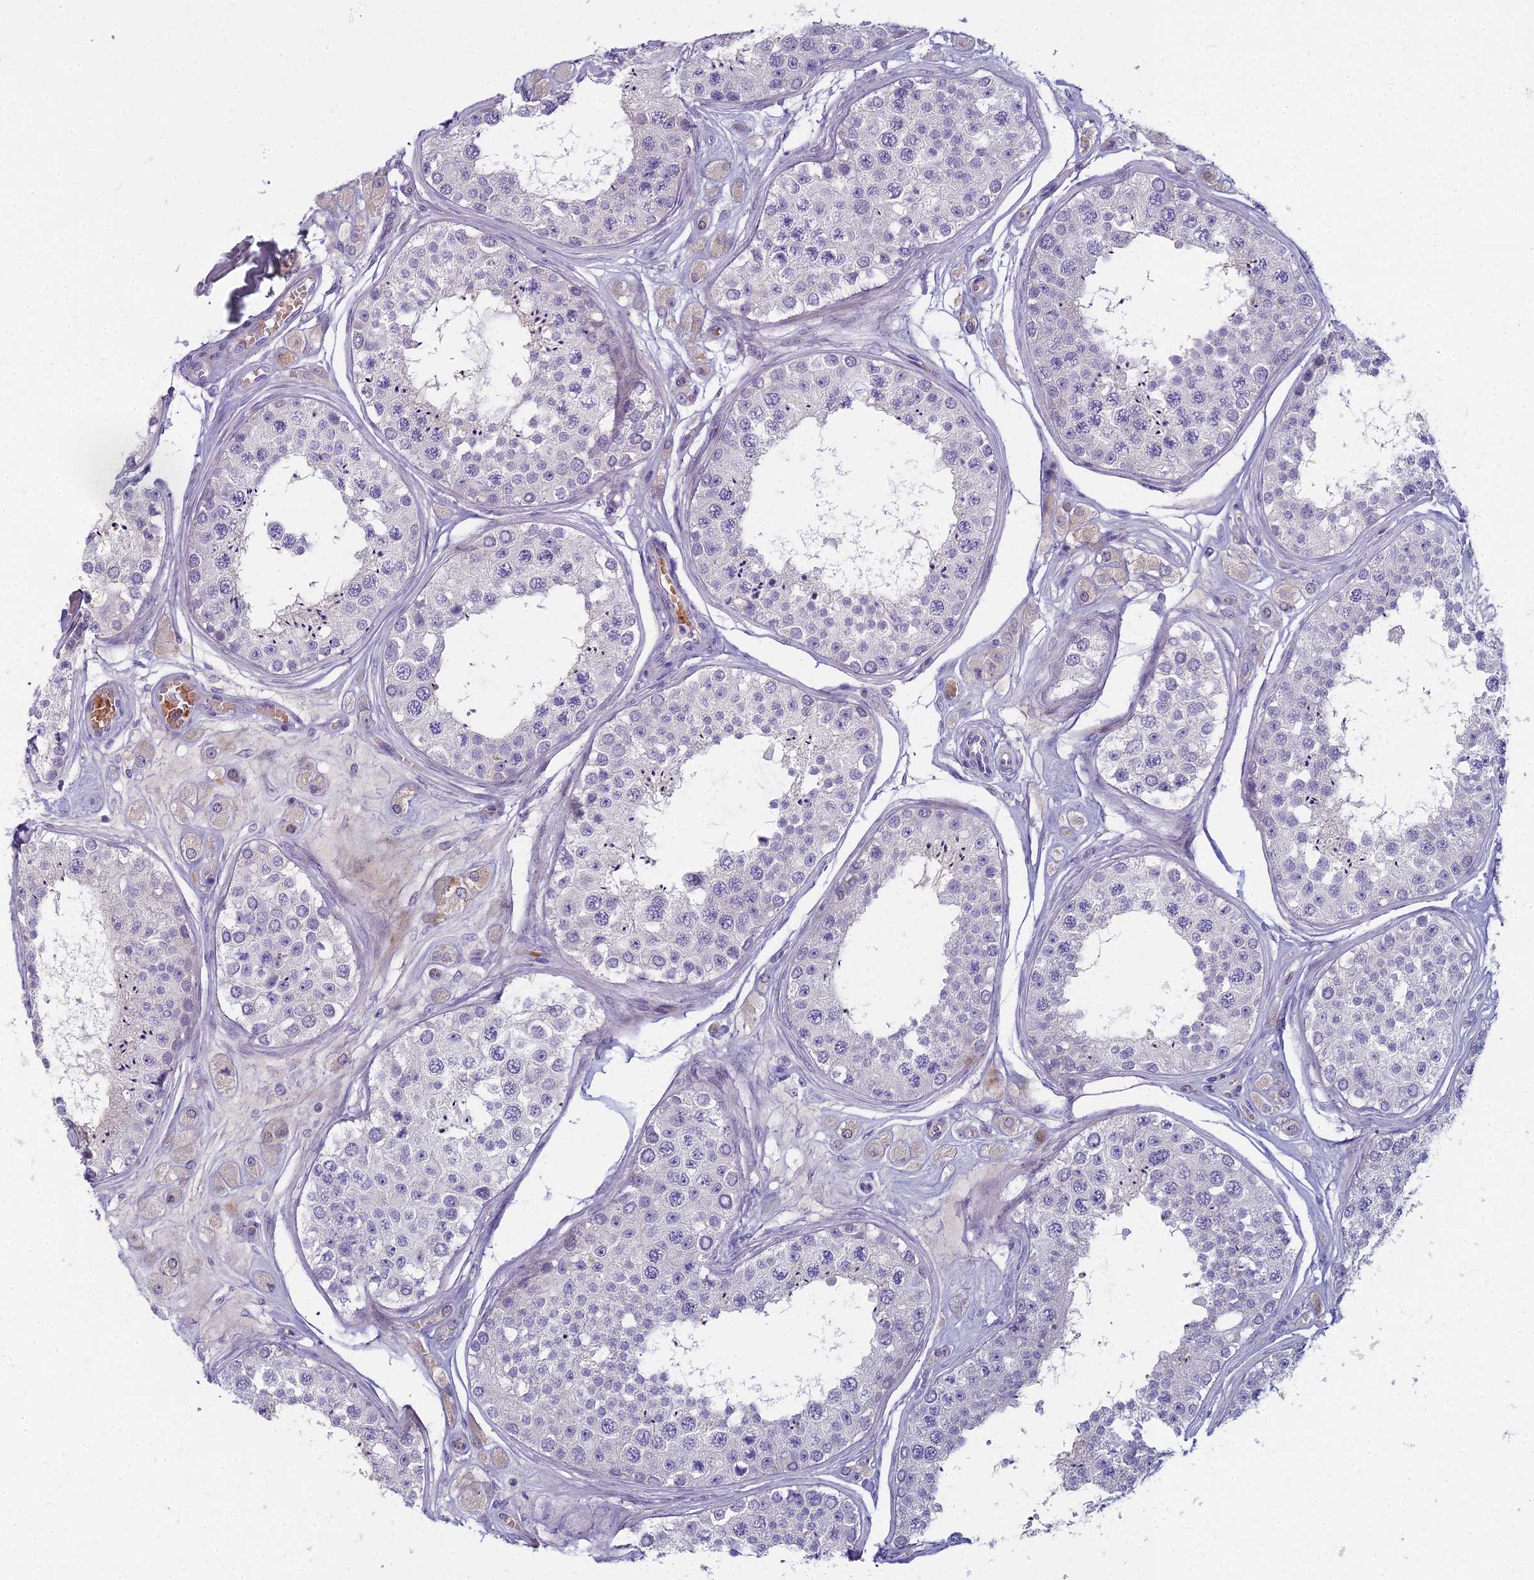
{"staining": {"intensity": "negative", "quantity": "none", "location": "none"}, "tissue": "testis", "cell_type": "Cells in seminiferous ducts", "image_type": "normal", "snomed": [{"axis": "morphology", "description": "Normal tissue, NOS"}, {"axis": "topography", "description": "Testis"}], "caption": "IHC histopathology image of benign testis stained for a protein (brown), which displays no expression in cells in seminiferous ducts. (DAB immunohistochemistry (IHC), high magnification).", "gene": "ARL15", "patient": {"sex": "male", "age": 25}}